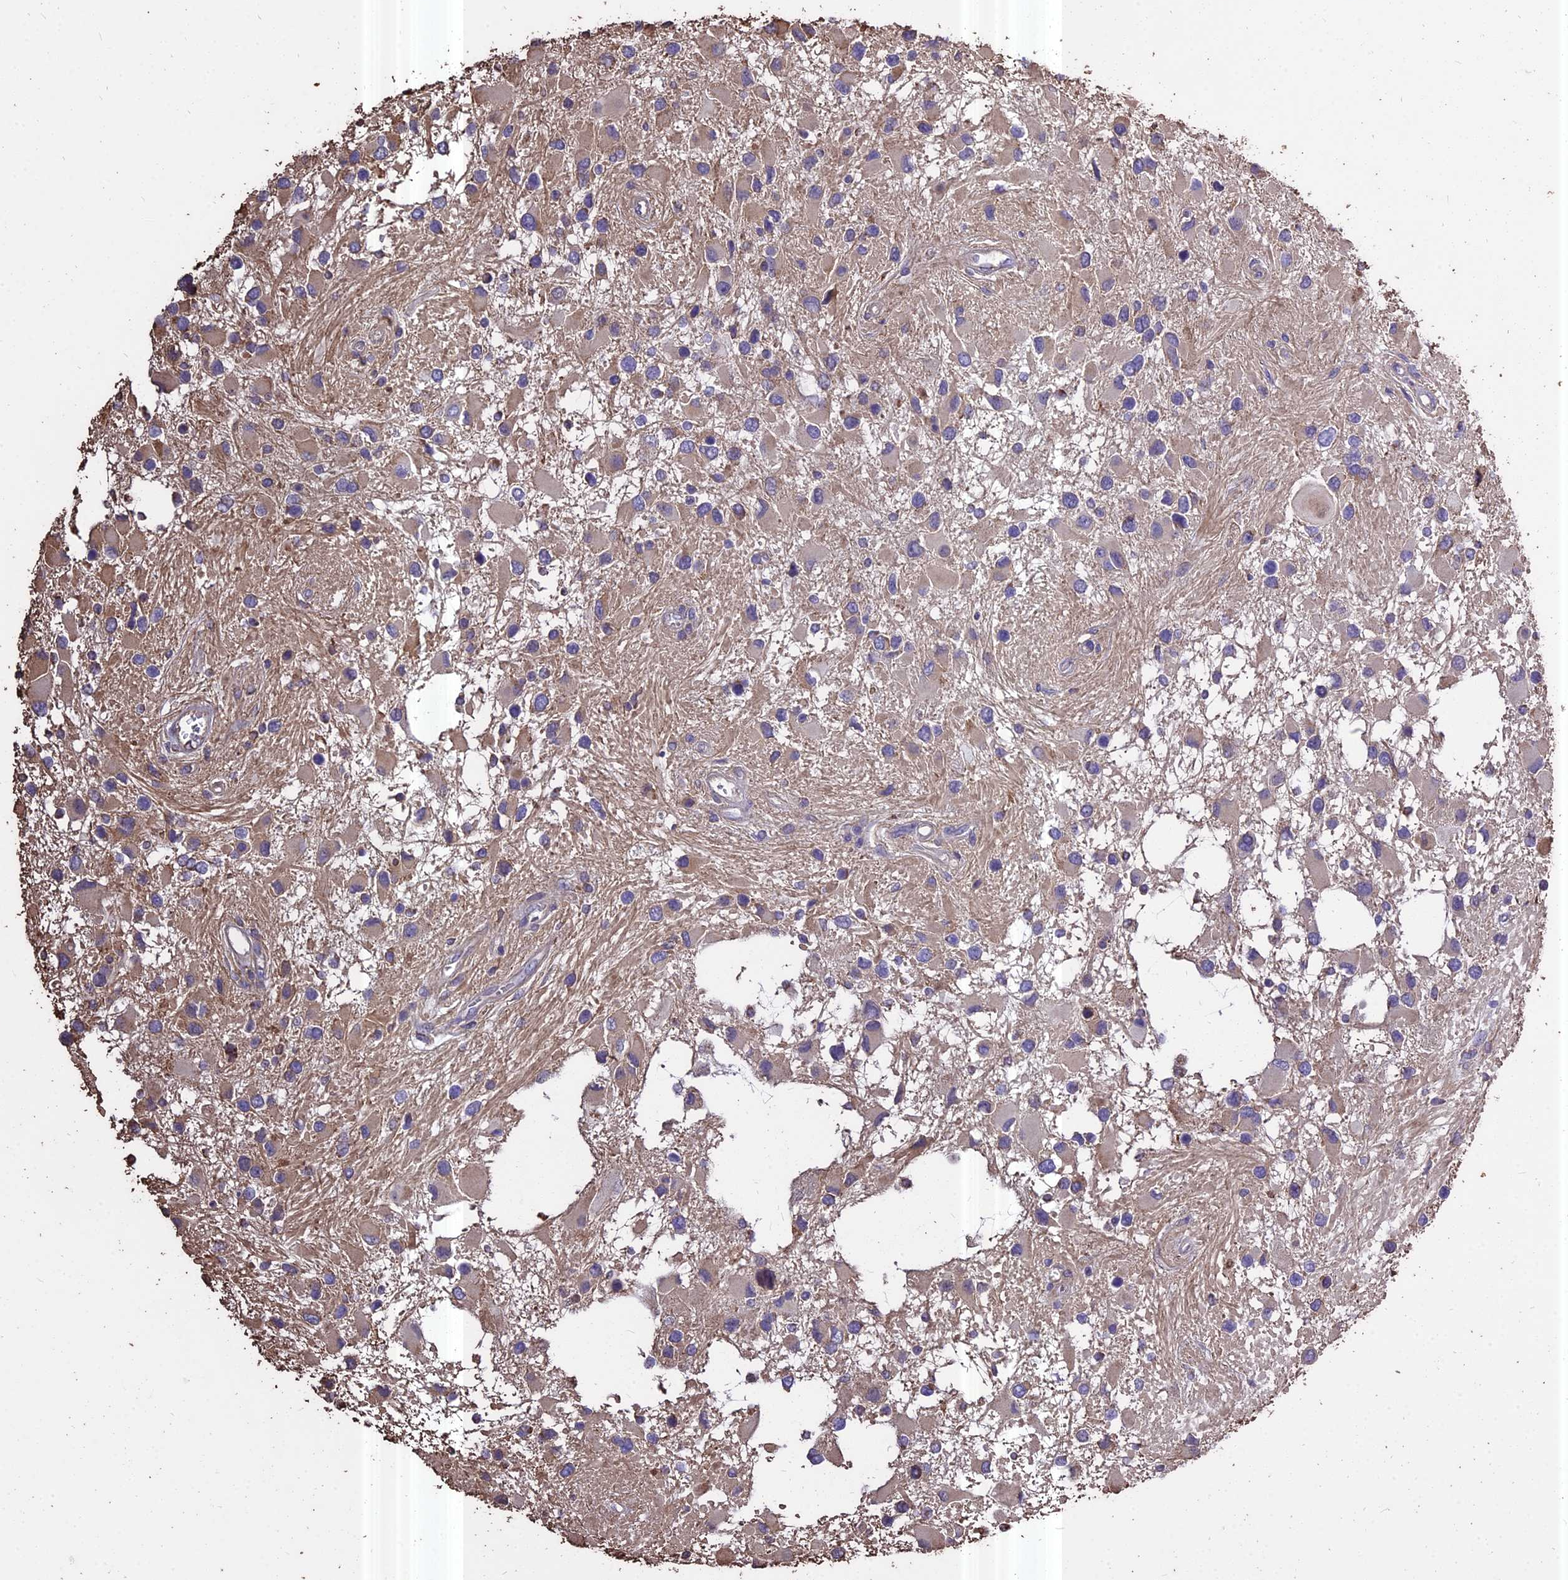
{"staining": {"intensity": "weak", "quantity": "<25%", "location": "cytoplasmic/membranous"}, "tissue": "glioma", "cell_type": "Tumor cells", "image_type": "cancer", "snomed": [{"axis": "morphology", "description": "Glioma, malignant, High grade"}, {"axis": "topography", "description": "Brain"}], "caption": "Tumor cells are negative for brown protein staining in high-grade glioma (malignant). The staining was performed using DAB to visualize the protein expression in brown, while the nuclei were stained in blue with hematoxylin (Magnification: 20x).", "gene": "PGPEP1L", "patient": {"sex": "male", "age": 53}}